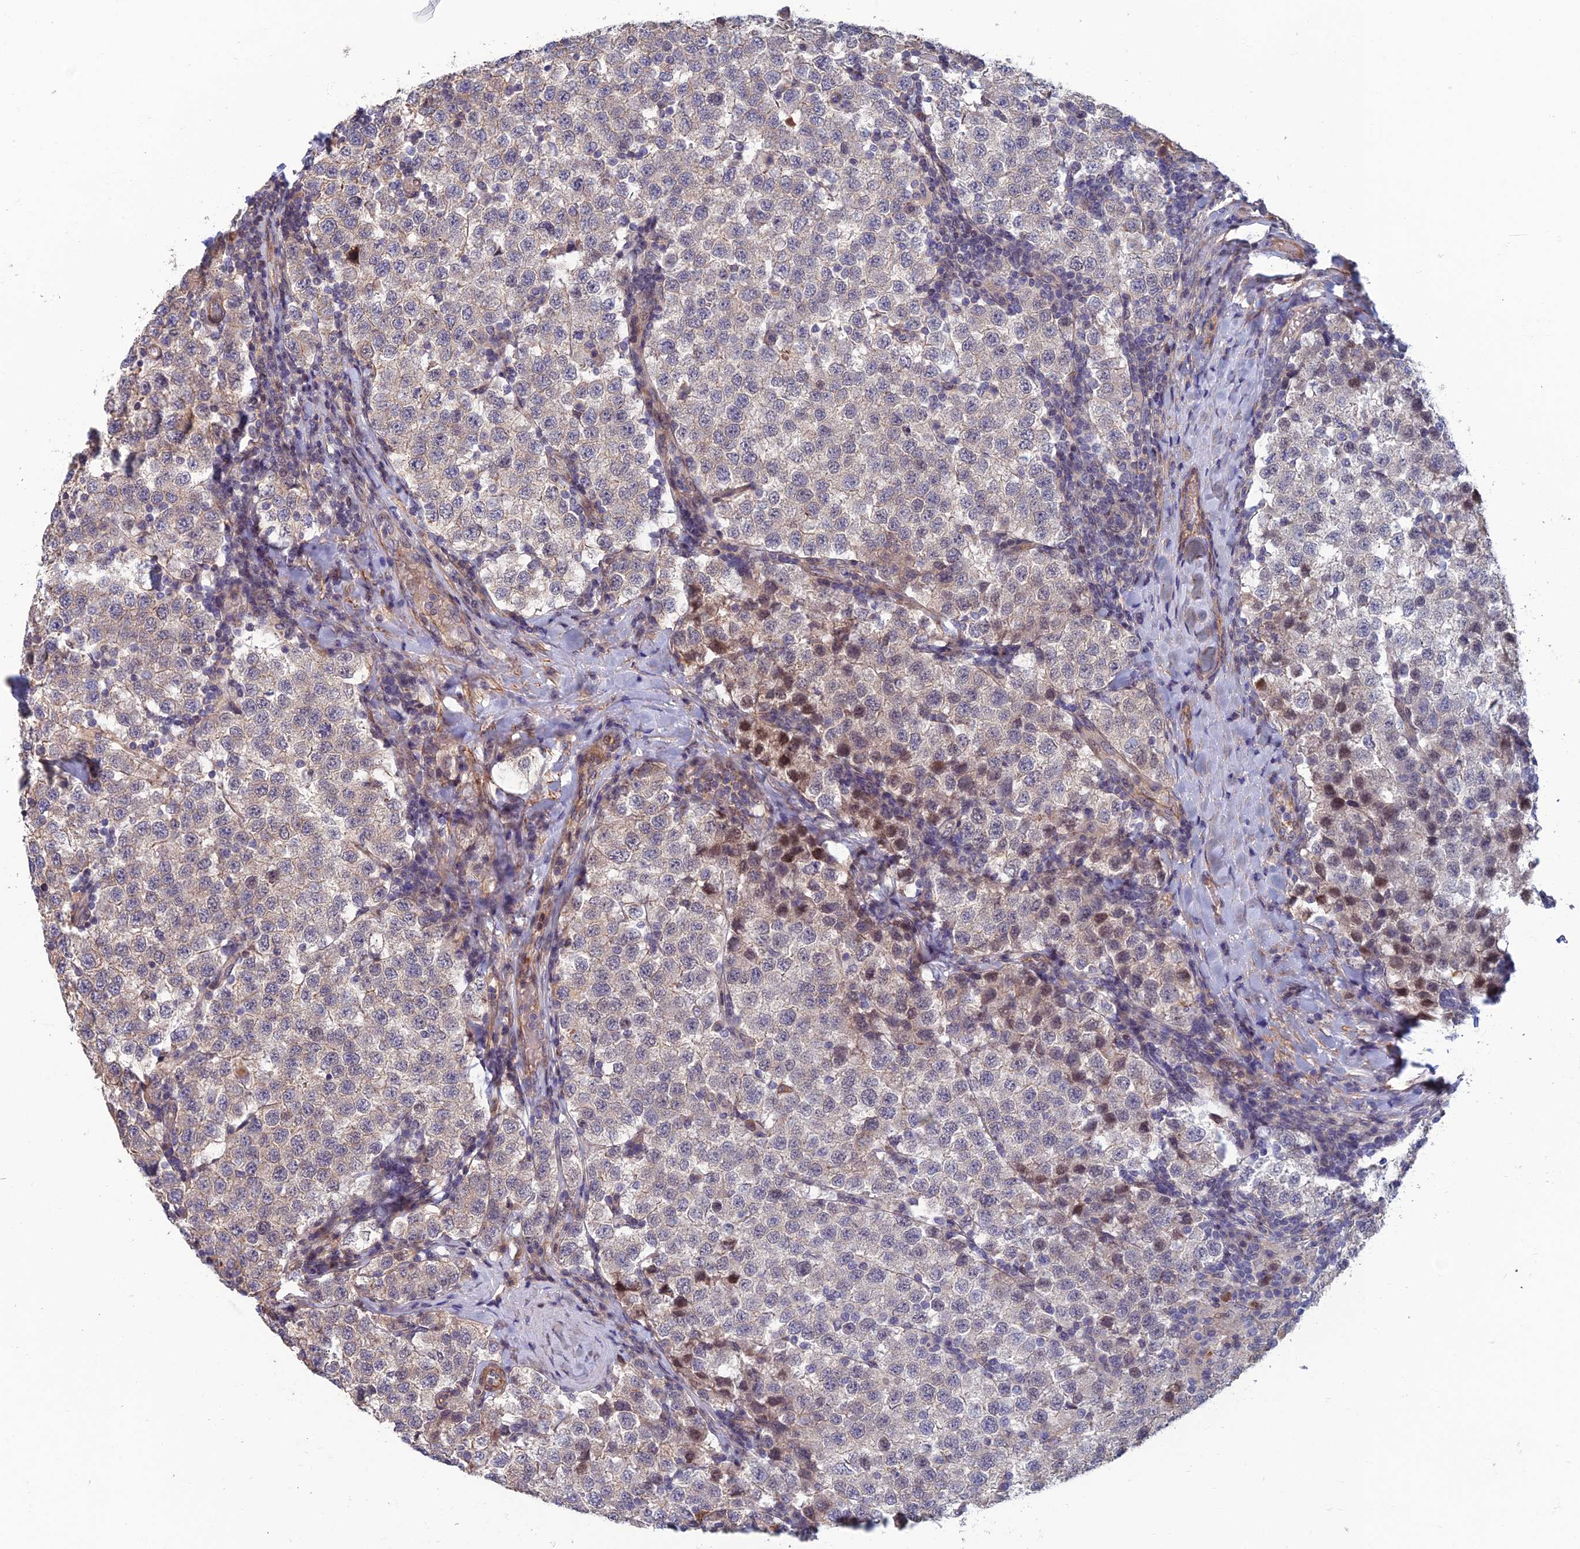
{"staining": {"intensity": "negative", "quantity": "none", "location": "none"}, "tissue": "testis cancer", "cell_type": "Tumor cells", "image_type": "cancer", "snomed": [{"axis": "morphology", "description": "Seminoma, NOS"}, {"axis": "topography", "description": "Testis"}], "caption": "Tumor cells show no significant expression in seminoma (testis).", "gene": "CCDC183", "patient": {"sex": "male", "age": 34}}